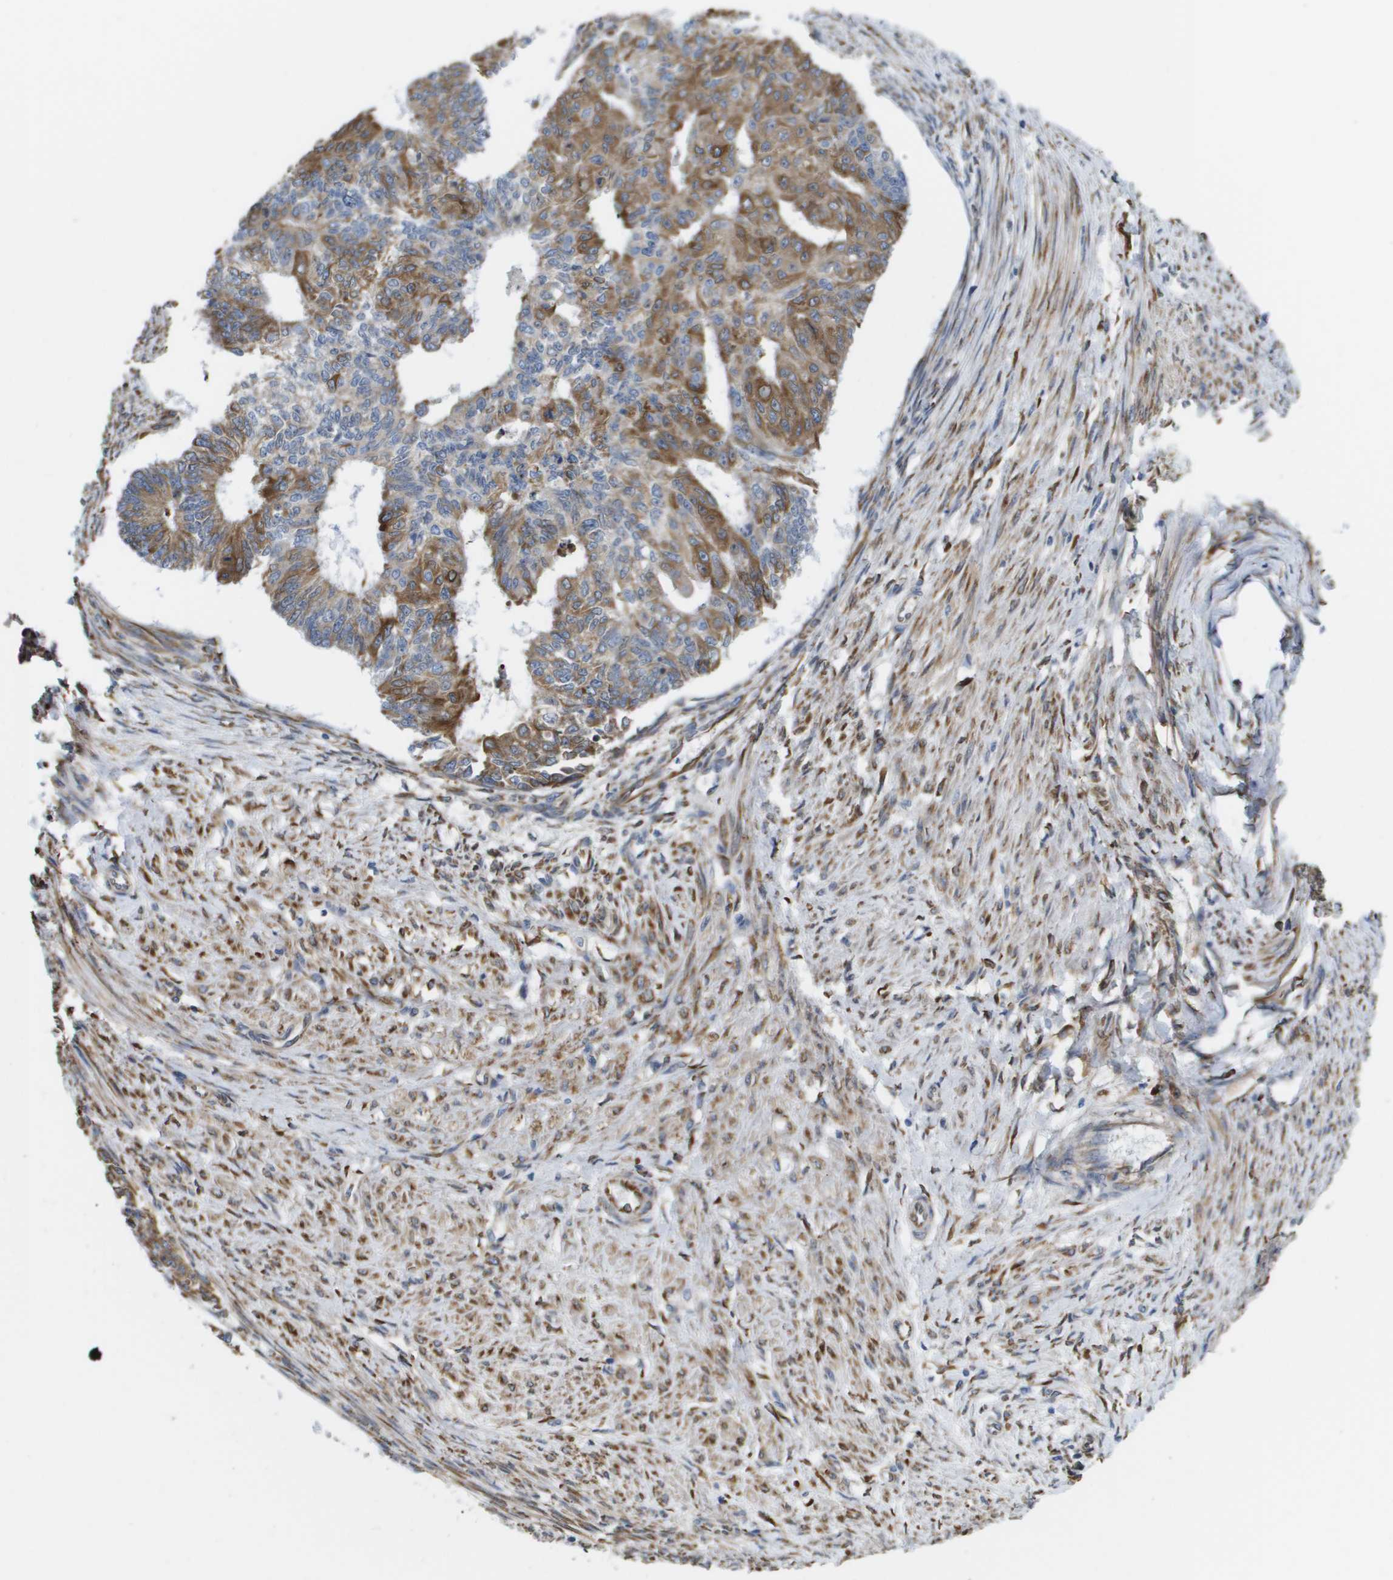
{"staining": {"intensity": "moderate", "quantity": ">75%", "location": "cytoplasmic/membranous"}, "tissue": "endometrial cancer", "cell_type": "Tumor cells", "image_type": "cancer", "snomed": [{"axis": "morphology", "description": "Adenocarcinoma, NOS"}, {"axis": "topography", "description": "Endometrium"}], "caption": "Adenocarcinoma (endometrial) stained with DAB immunohistochemistry displays medium levels of moderate cytoplasmic/membranous staining in about >75% of tumor cells.", "gene": "ST3GAL2", "patient": {"sex": "female", "age": 32}}